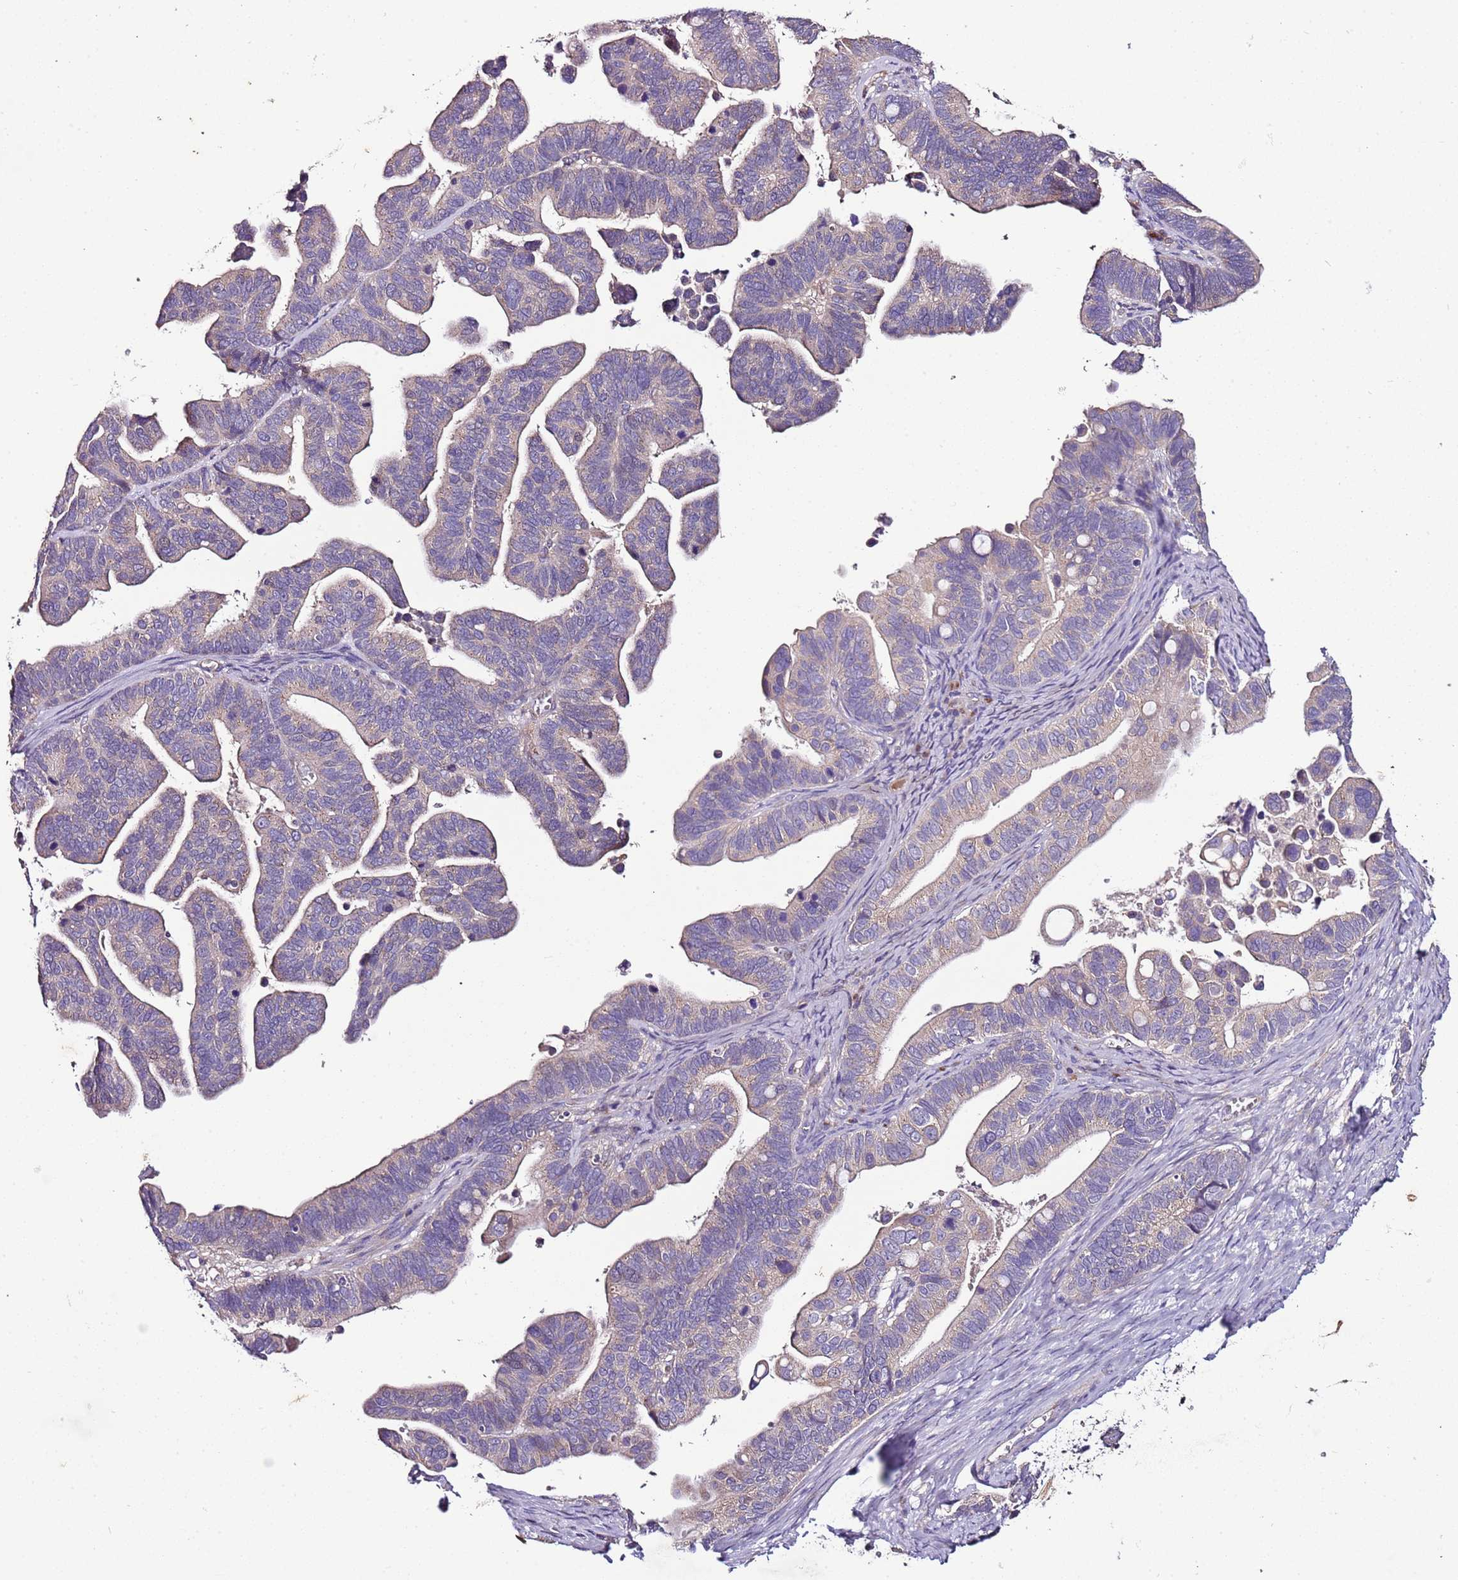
{"staining": {"intensity": "negative", "quantity": "none", "location": "none"}, "tissue": "ovarian cancer", "cell_type": "Tumor cells", "image_type": "cancer", "snomed": [{"axis": "morphology", "description": "Cystadenocarcinoma, serous, NOS"}, {"axis": "topography", "description": "Ovary"}], "caption": "This is a histopathology image of IHC staining of ovarian cancer (serous cystadenocarcinoma), which shows no expression in tumor cells.", "gene": "FAM20A", "patient": {"sex": "female", "age": 56}}